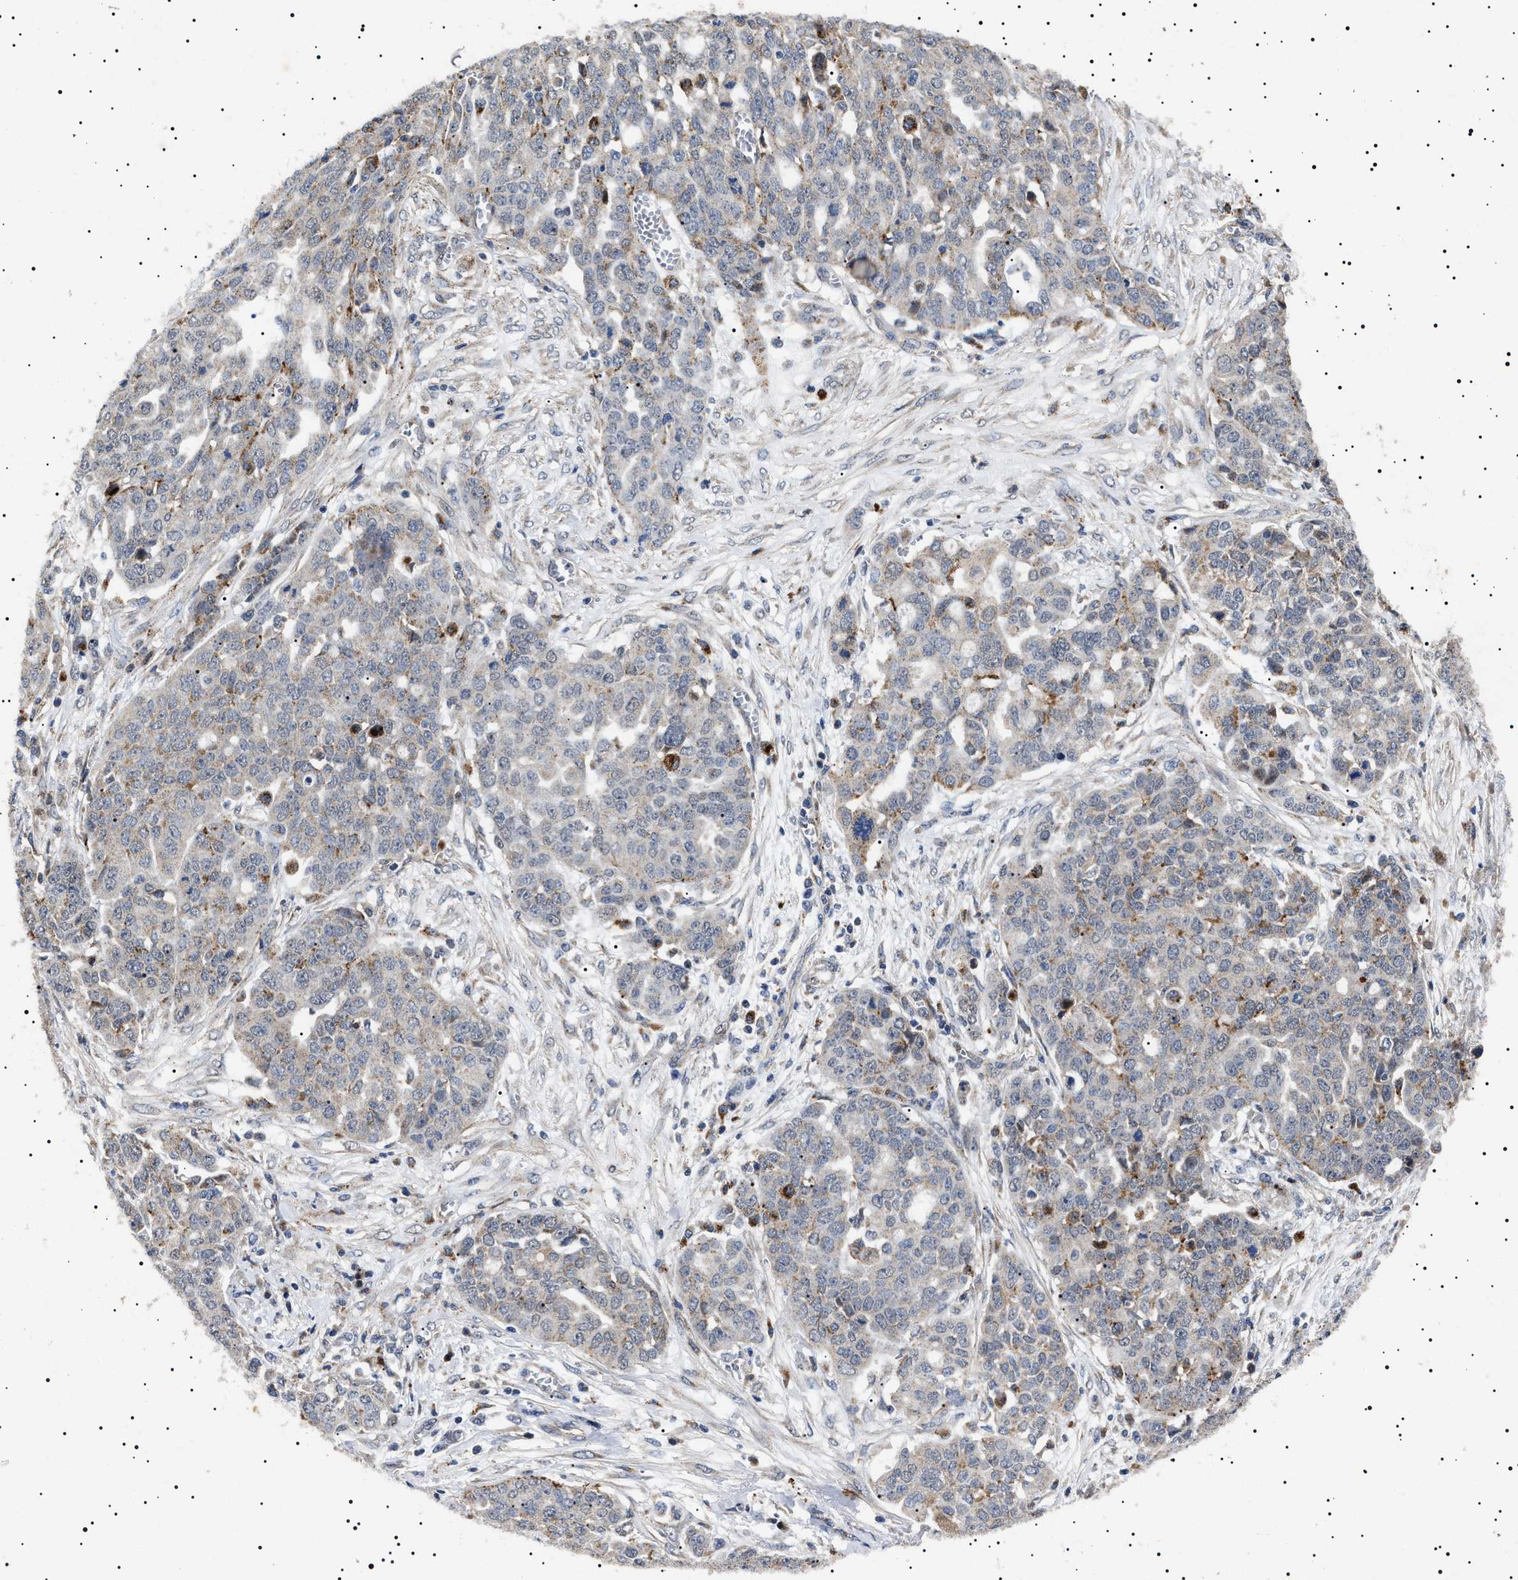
{"staining": {"intensity": "moderate", "quantity": "<25%", "location": "cytoplasmic/membranous"}, "tissue": "ovarian cancer", "cell_type": "Tumor cells", "image_type": "cancer", "snomed": [{"axis": "morphology", "description": "Cystadenocarcinoma, serous, NOS"}, {"axis": "topography", "description": "Soft tissue"}, {"axis": "topography", "description": "Ovary"}], "caption": "Serous cystadenocarcinoma (ovarian) was stained to show a protein in brown. There is low levels of moderate cytoplasmic/membranous expression in approximately <25% of tumor cells. (DAB = brown stain, brightfield microscopy at high magnification).", "gene": "RAB34", "patient": {"sex": "female", "age": 57}}